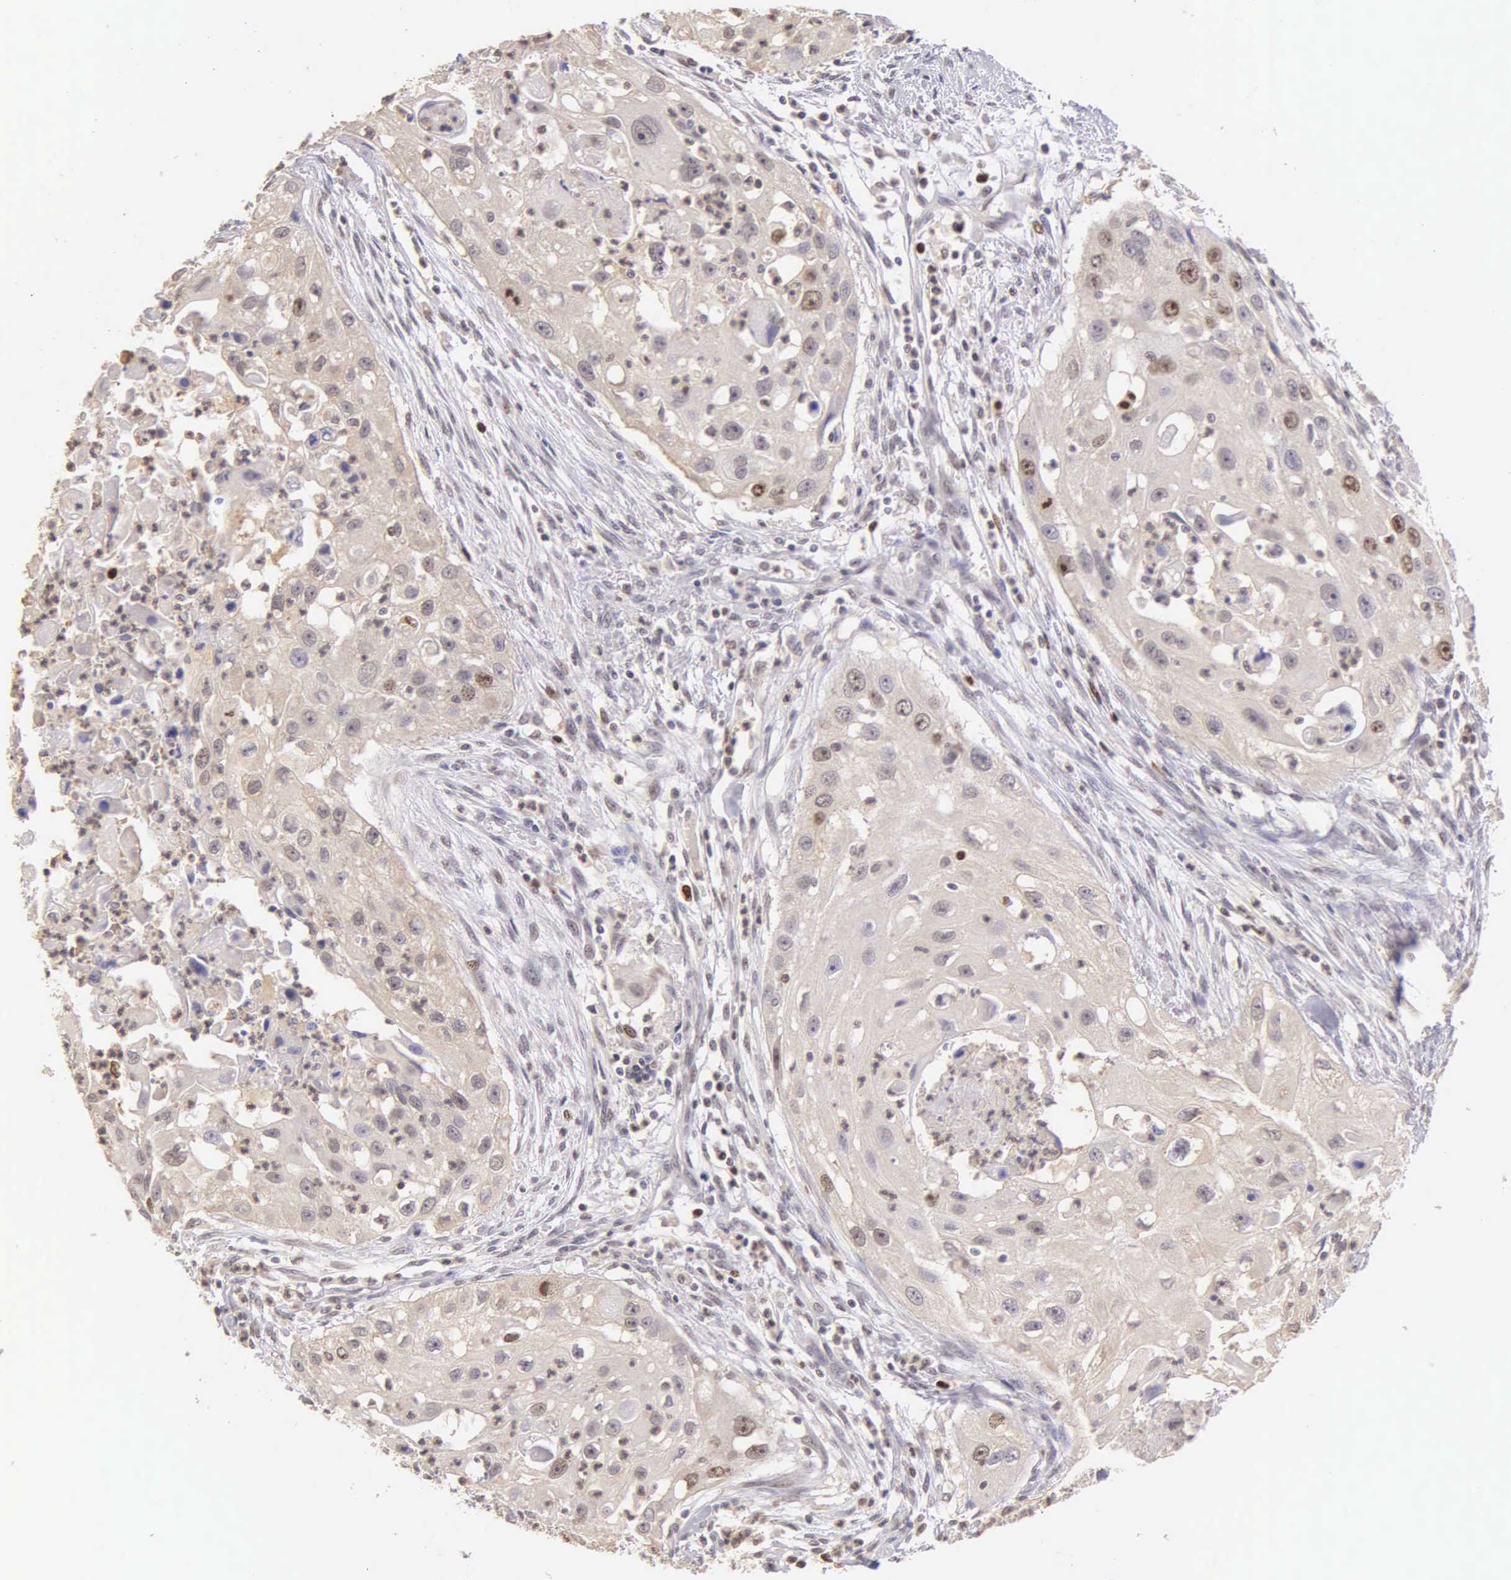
{"staining": {"intensity": "moderate", "quantity": "25%-75%", "location": "nuclear"}, "tissue": "head and neck cancer", "cell_type": "Tumor cells", "image_type": "cancer", "snomed": [{"axis": "morphology", "description": "Squamous cell carcinoma, NOS"}, {"axis": "topography", "description": "Head-Neck"}], "caption": "Brown immunohistochemical staining in human head and neck squamous cell carcinoma exhibits moderate nuclear expression in approximately 25%-75% of tumor cells.", "gene": "MKI67", "patient": {"sex": "male", "age": 64}}